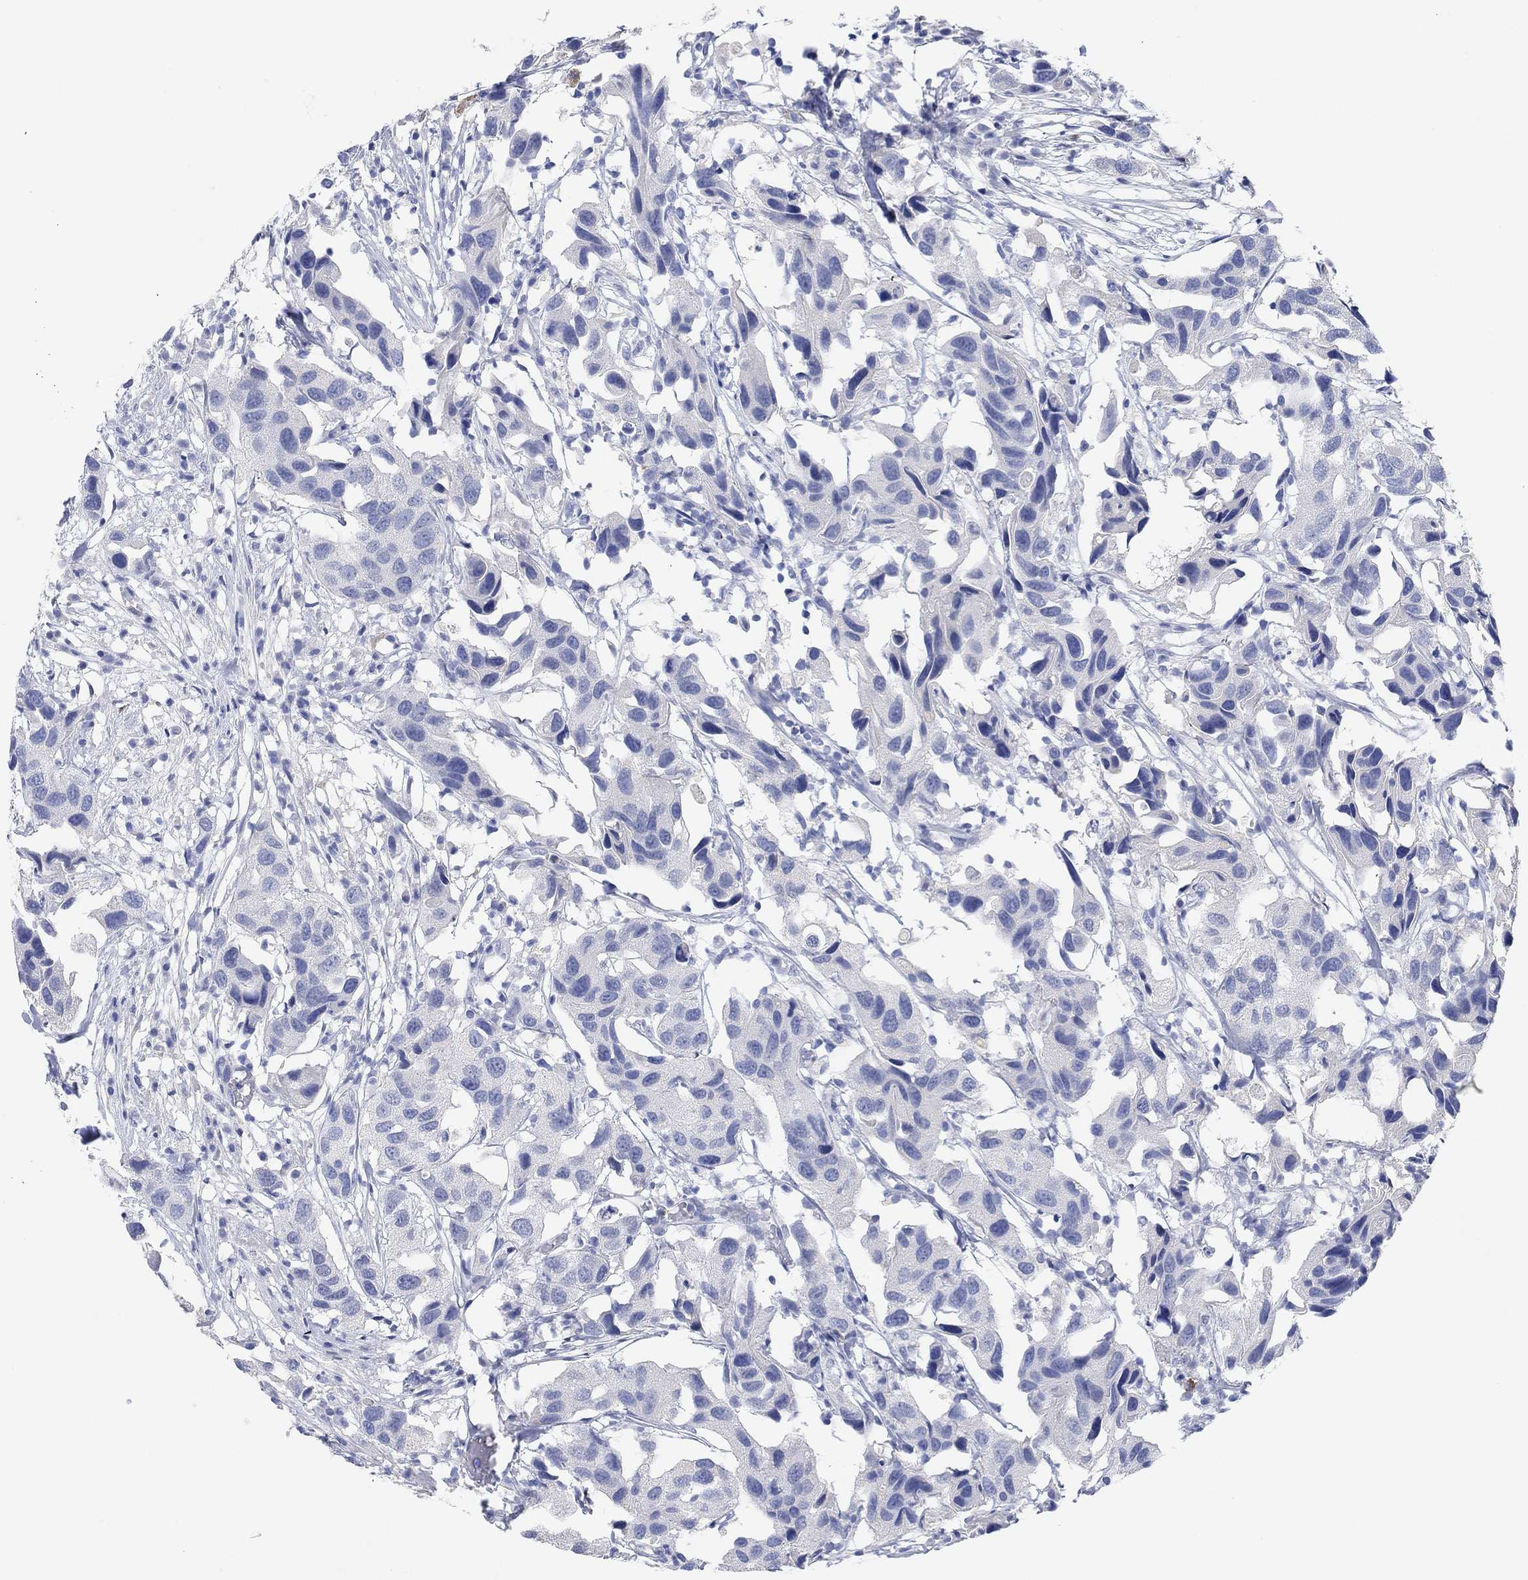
{"staining": {"intensity": "negative", "quantity": "none", "location": "none"}, "tissue": "urothelial cancer", "cell_type": "Tumor cells", "image_type": "cancer", "snomed": [{"axis": "morphology", "description": "Urothelial carcinoma, High grade"}, {"axis": "topography", "description": "Urinary bladder"}], "caption": "A histopathology image of human urothelial carcinoma (high-grade) is negative for staining in tumor cells.", "gene": "VAT1L", "patient": {"sex": "male", "age": 79}}